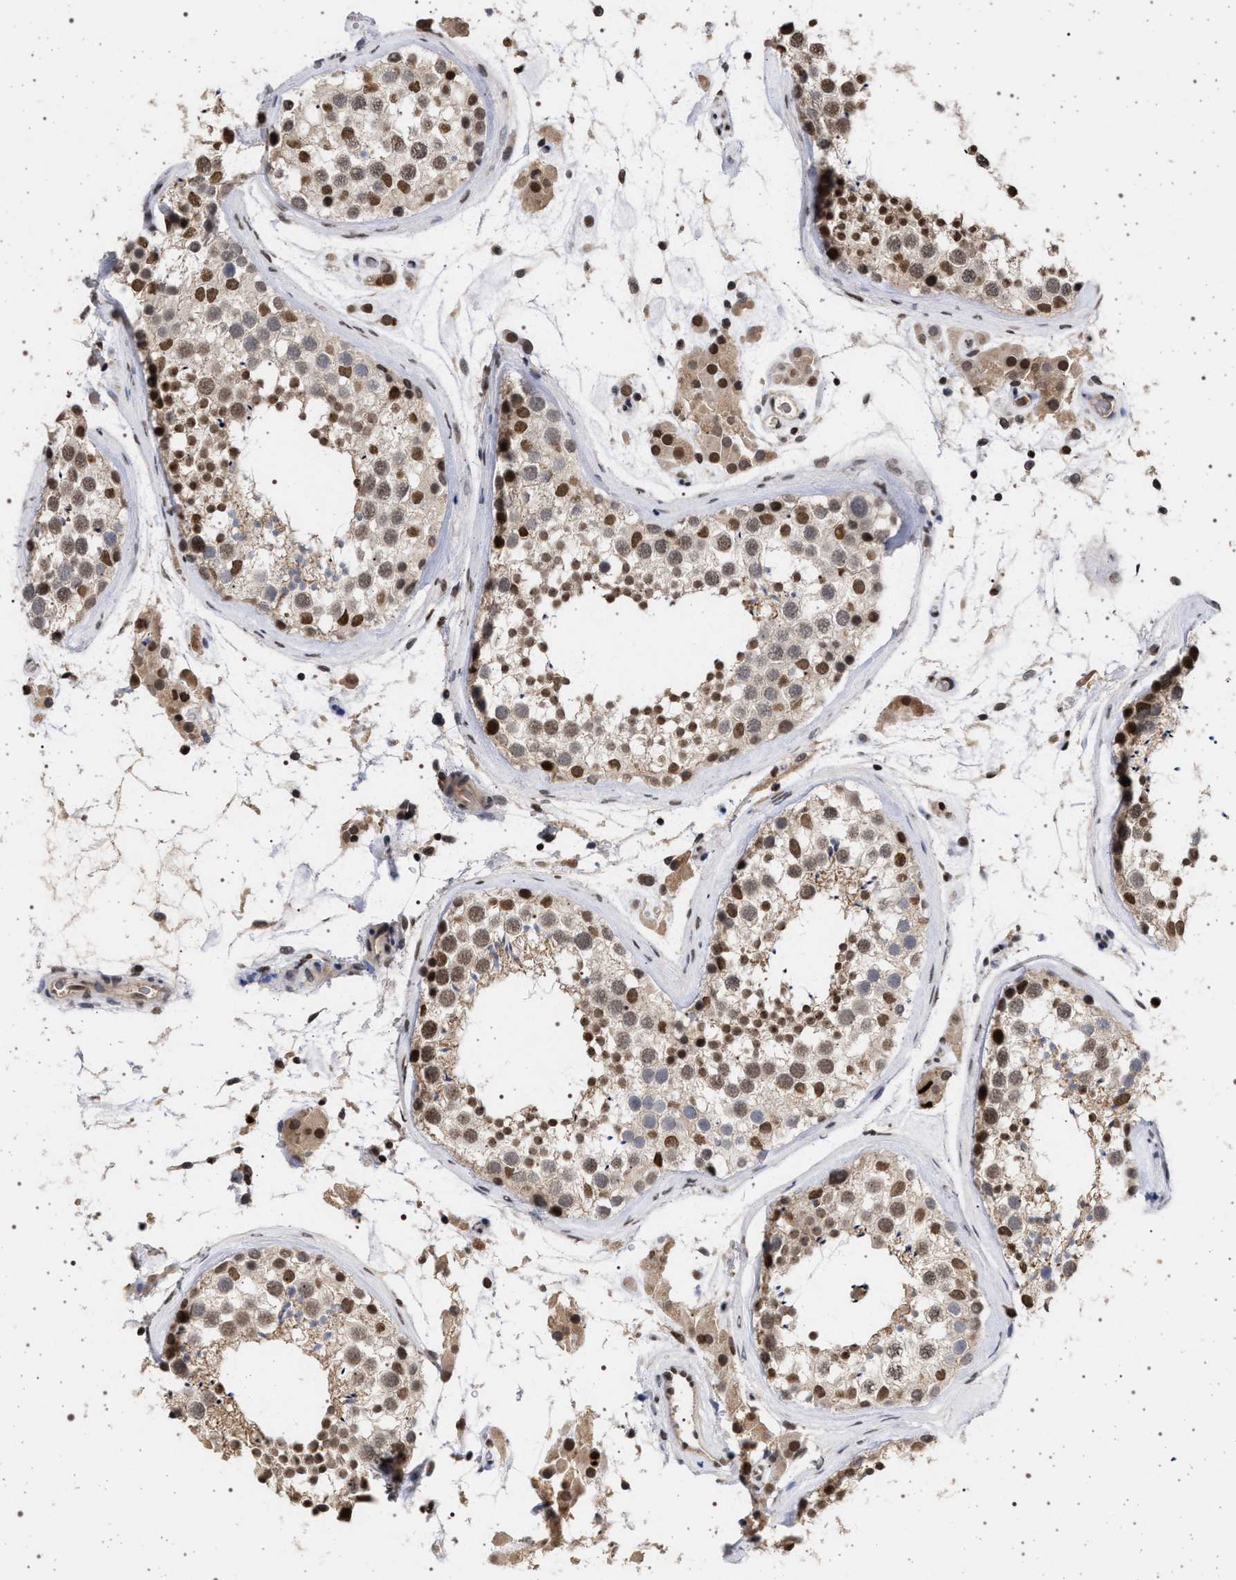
{"staining": {"intensity": "strong", "quantity": ">75%", "location": "nuclear"}, "tissue": "testis", "cell_type": "Cells in seminiferous ducts", "image_type": "normal", "snomed": [{"axis": "morphology", "description": "Normal tissue, NOS"}, {"axis": "topography", "description": "Testis"}], "caption": "Brown immunohistochemical staining in normal human testis exhibits strong nuclear expression in approximately >75% of cells in seminiferous ducts. (Stains: DAB (3,3'-diaminobenzidine) in brown, nuclei in blue, Microscopy: brightfield microscopy at high magnification).", "gene": "PHF12", "patient": {"sex": "male", "age": 46}}